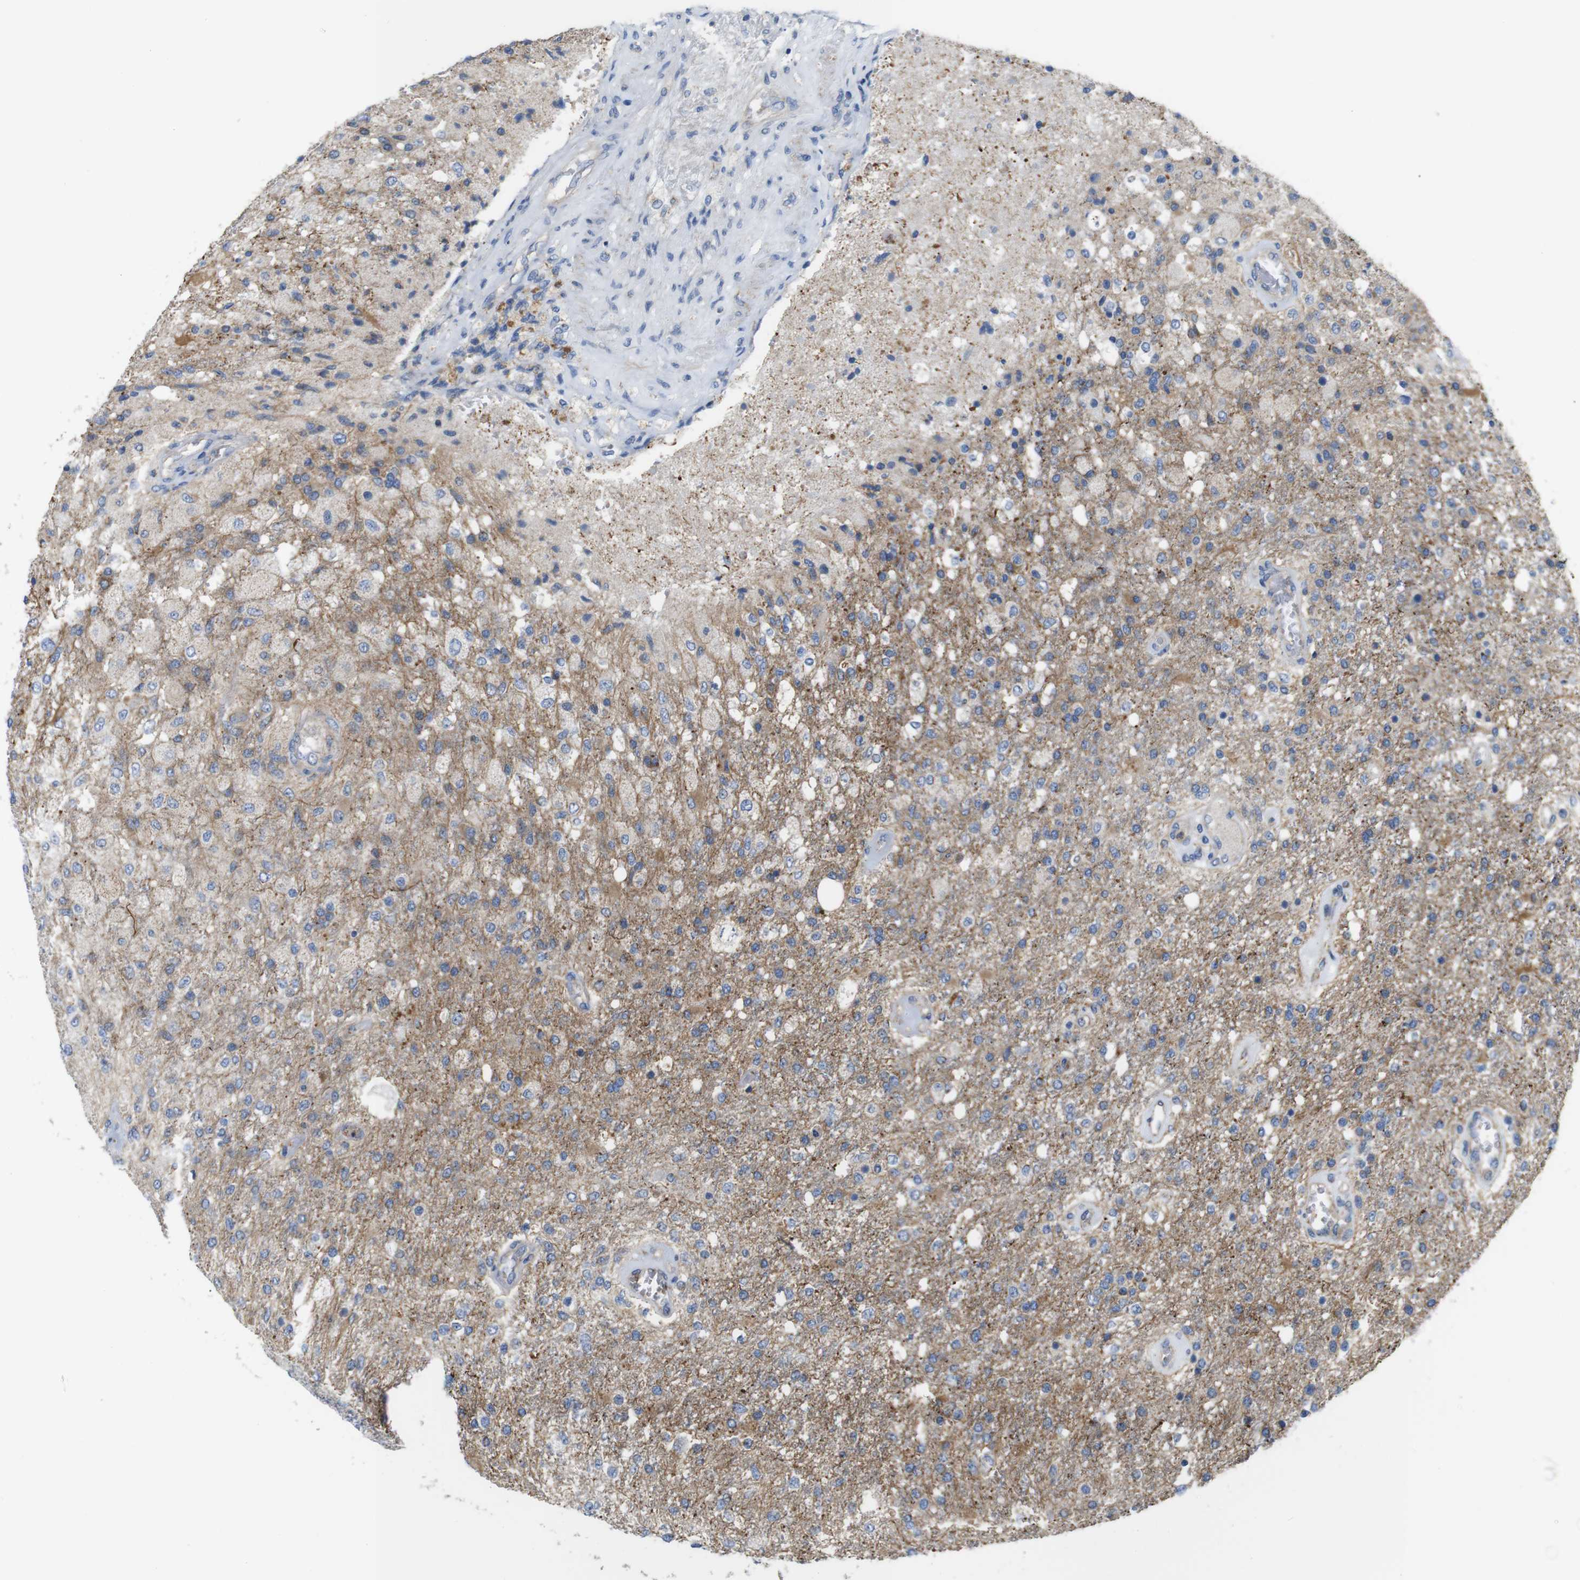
{"staining": {"intensity": "moderate", "quantity": ">75%", "location": "cytoplasmic/membranous"}, "tissue": "glioma", "cell_type": "Tumor cells", "image_type": "cancer", "snomed": [{"axis": "morphology", "description": "Normal tissue, NOS"}, {"axis": "morphology", "description": "Glioma, malignant, High grade"}, {"axis": "topography", "description": "Cerebral cortex"}], "caption": "Glioma stained for a protein exhibits moderate cytoplasmic/membranous positivity in tumor cells. The protein is stained brown, and the nuclei are stained in blue (DAB (3,3'-diaminobenzidine) IHC with brightfield microscopy, high magnification).", "gene": "PDCD1LG2", "patient": {"sex": "male", "age": 77}}